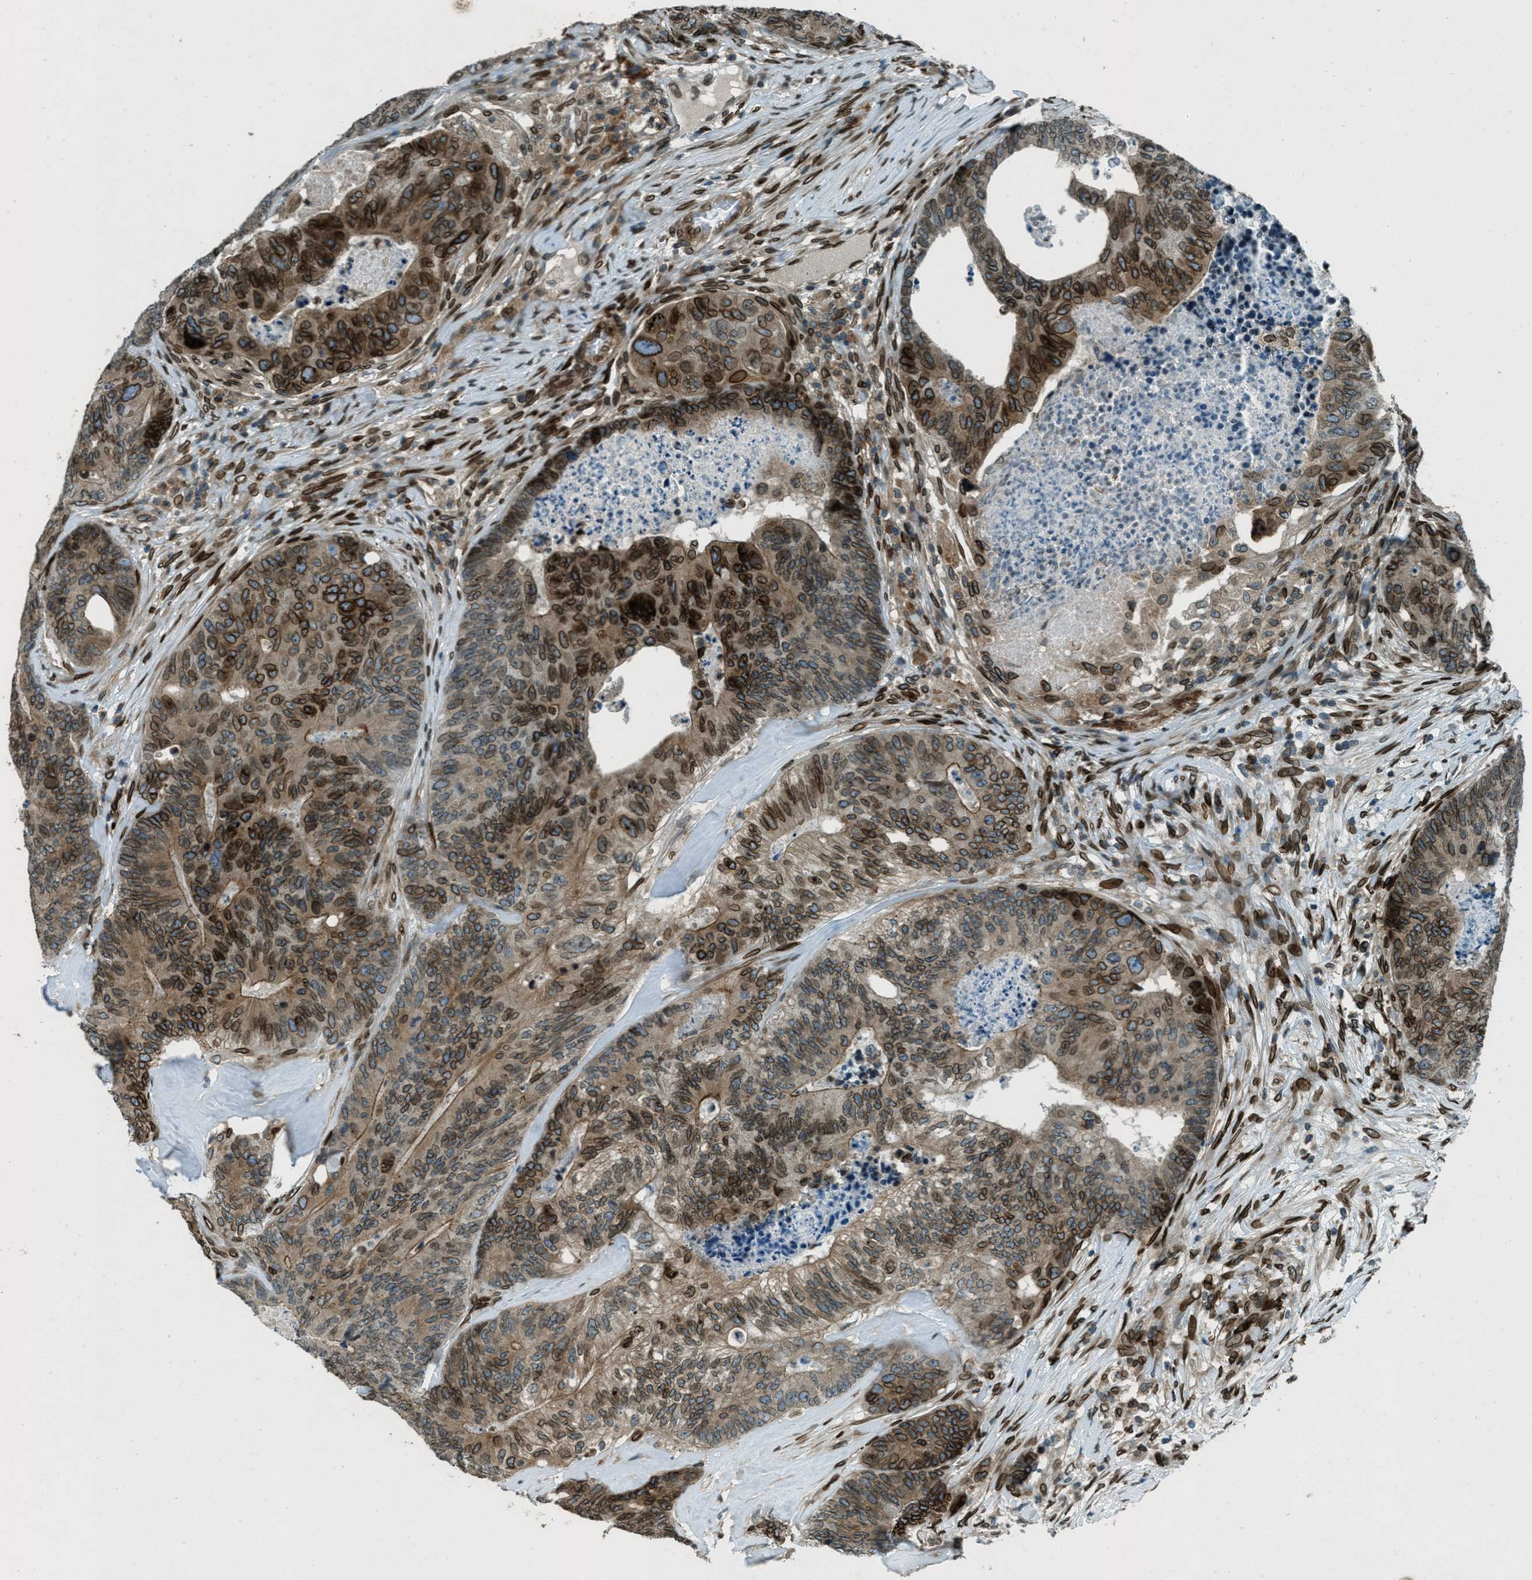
{"staining": {"intensity": "strong", "quantity": ">75%", "location": "cytoplasmic/membranous,nuclear"}, "tissue": "colorectal cancer", "cell_type": "Tumor cells", "image_type": "cancer", "snomed": [{"axis": "morphology", "description": "Adenocarcinoma, NOS"}, {"axis": "topography", "description": "Colon"}], "caption": "Immunohistochemistry (IHC) of colorectal adenocarcinoma demonstrates high levels of strong cytoplasmic/membranous and nuclear positivity in about >75% of tumor cells.", "gene": "LEMD2", "patient": {"sex": "female", "age": 67}}